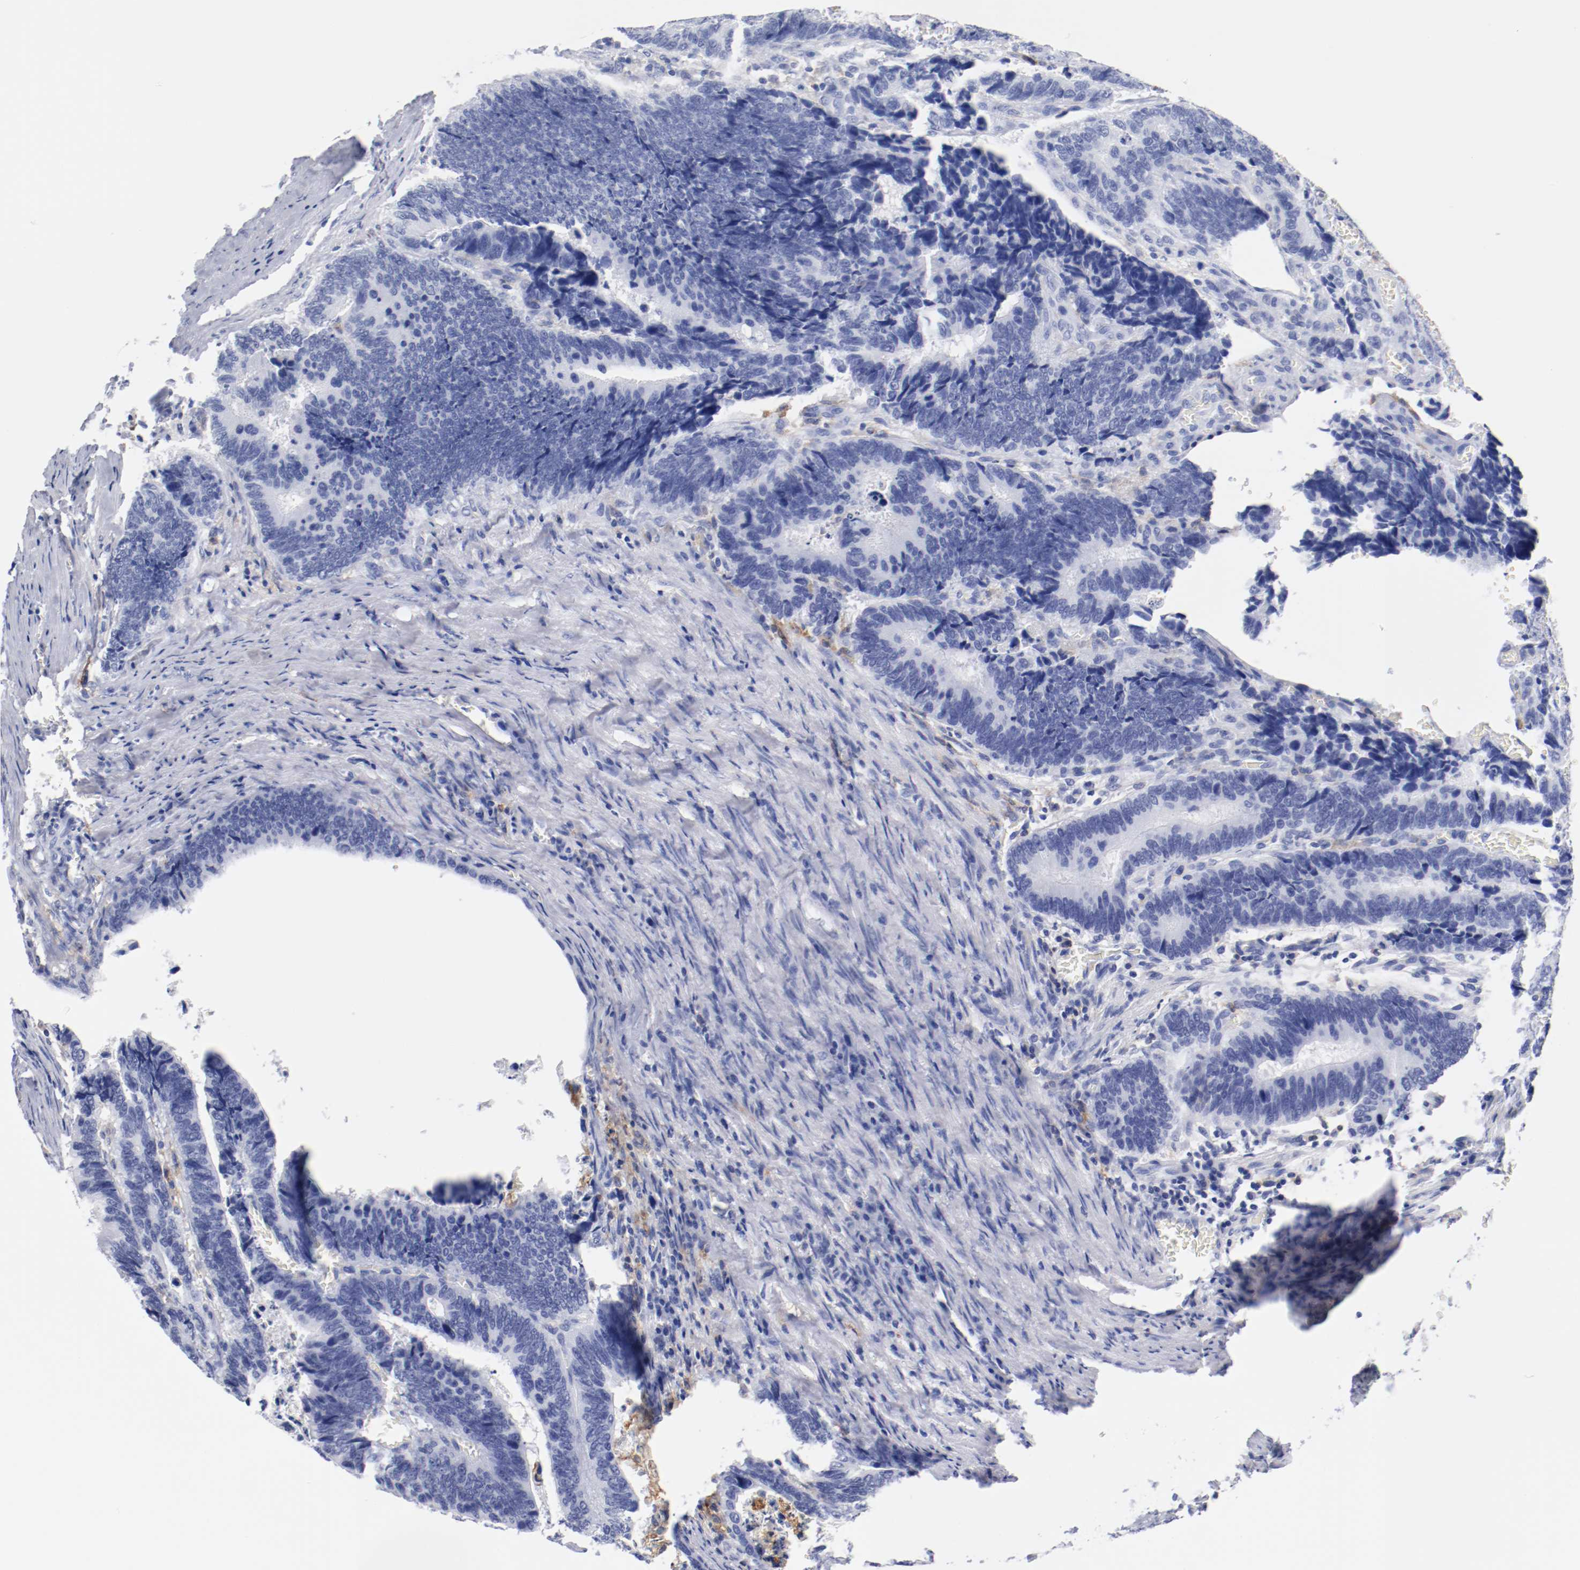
{"staining": {"intensity": "negative", "quantity": "none", "location": "none"}, "tissue": "colorectal cancer", "cell_type": "Tumor cells", "image_type": "cancer", "snomed": [{"axis": "morphology", "description": "Adenocarcinoma, NOS"}, {"axis": "topography", "description": "Colon"}], "caption": "IHC image of neoplastic tissue: adenocarcinoma (colorectal) stained with DAB exhibits no significant protein staining in tumor cells. (IHC, brightfield microscopy, high magnification).", "gene": "ITGAX", "patient": {"sex": "male", "age": 72}}